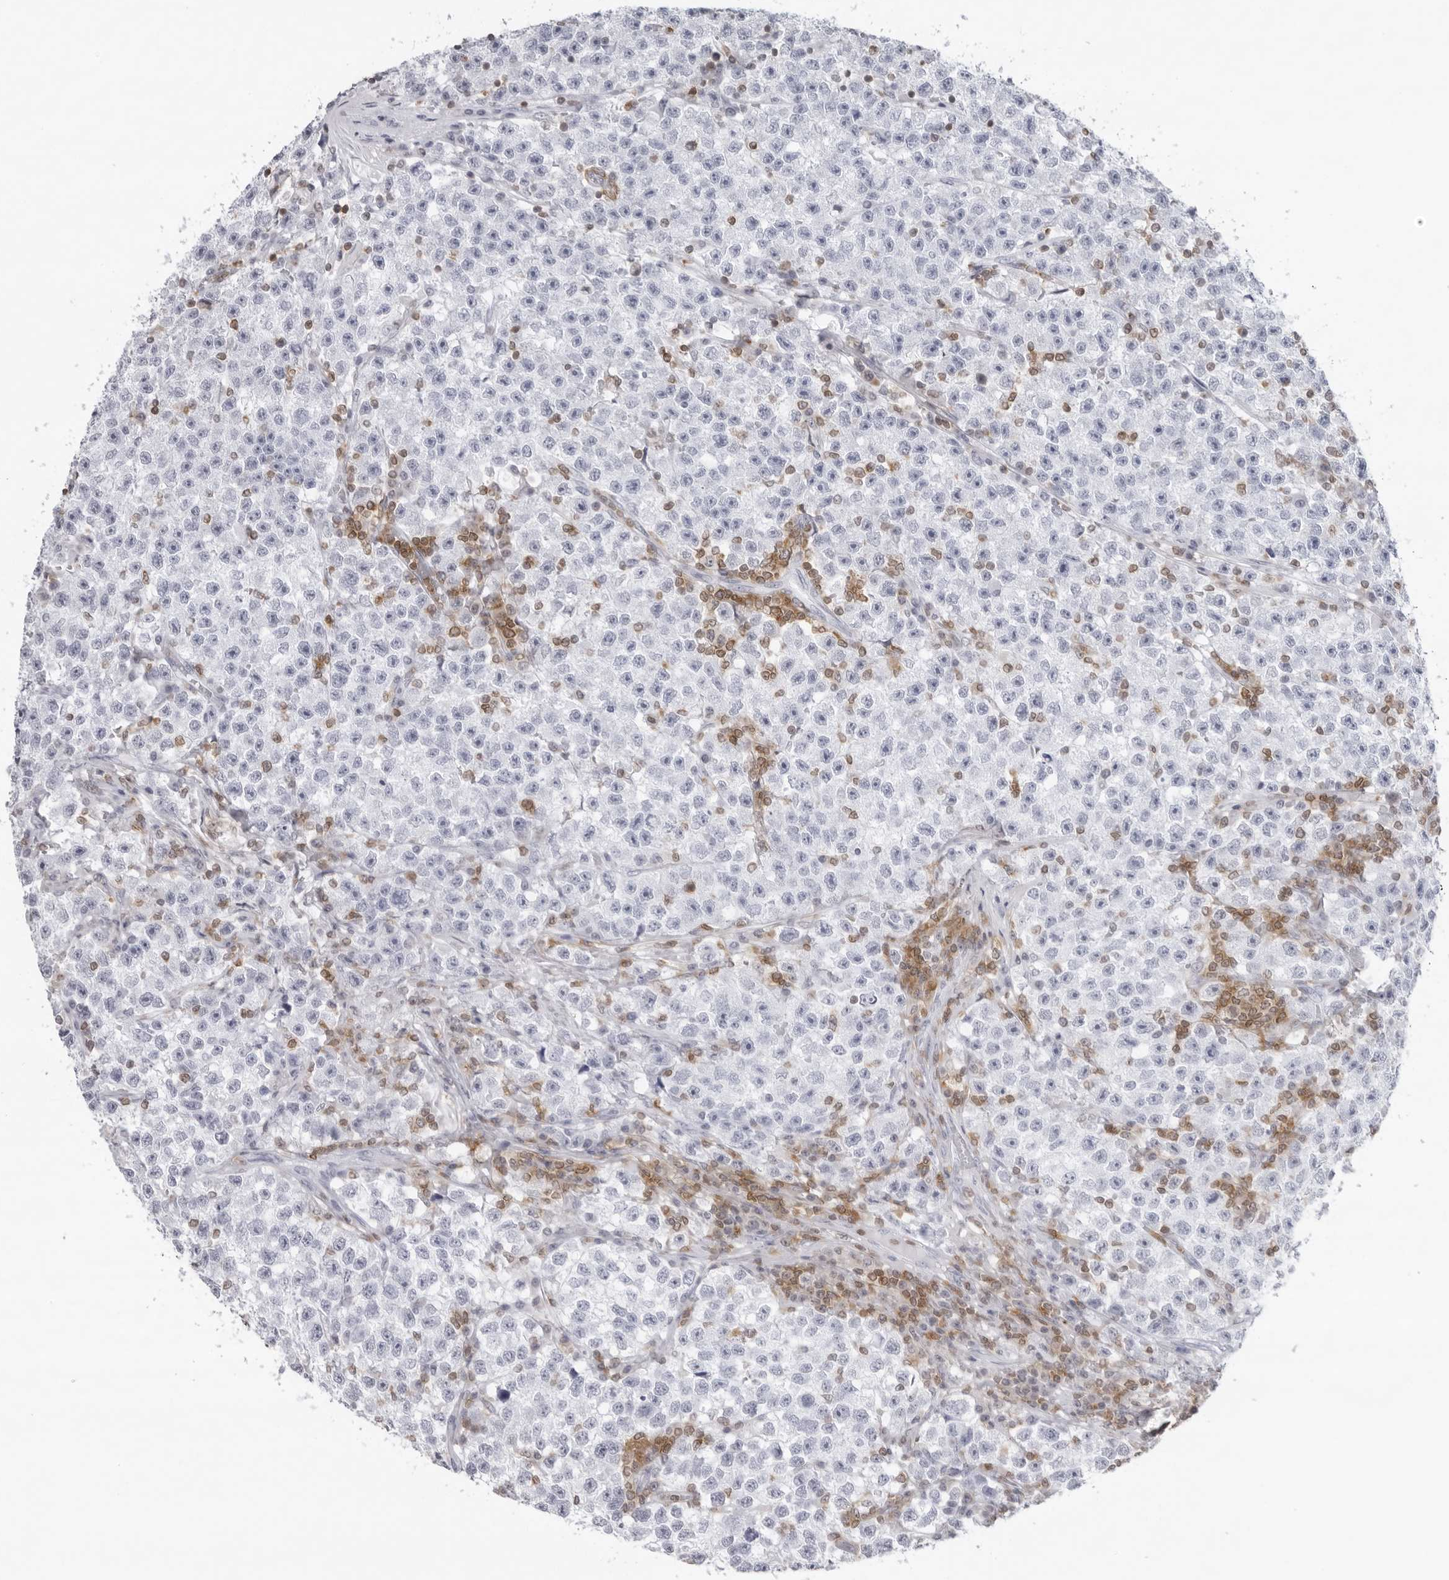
{"staining": {"intensity": "negative", "quantity": "none", "location": "none"}, "tissue": "testis cancer", "cell_type": "Tumor cells", "image_type": "cancer", "snomed": [{"axis": "morphology", "description": "Seminoma, NOS"}, {"axis": "topography", "description": "Testis"}], "caption": "A high-resolution histopathology image shows immunohistochemistry (IHC) staining of testis cancer (seminoma), which displays no significant staining in tumor cells.", "gene": "FMNL1", "patient": {"sex": "male", "age": 22}}